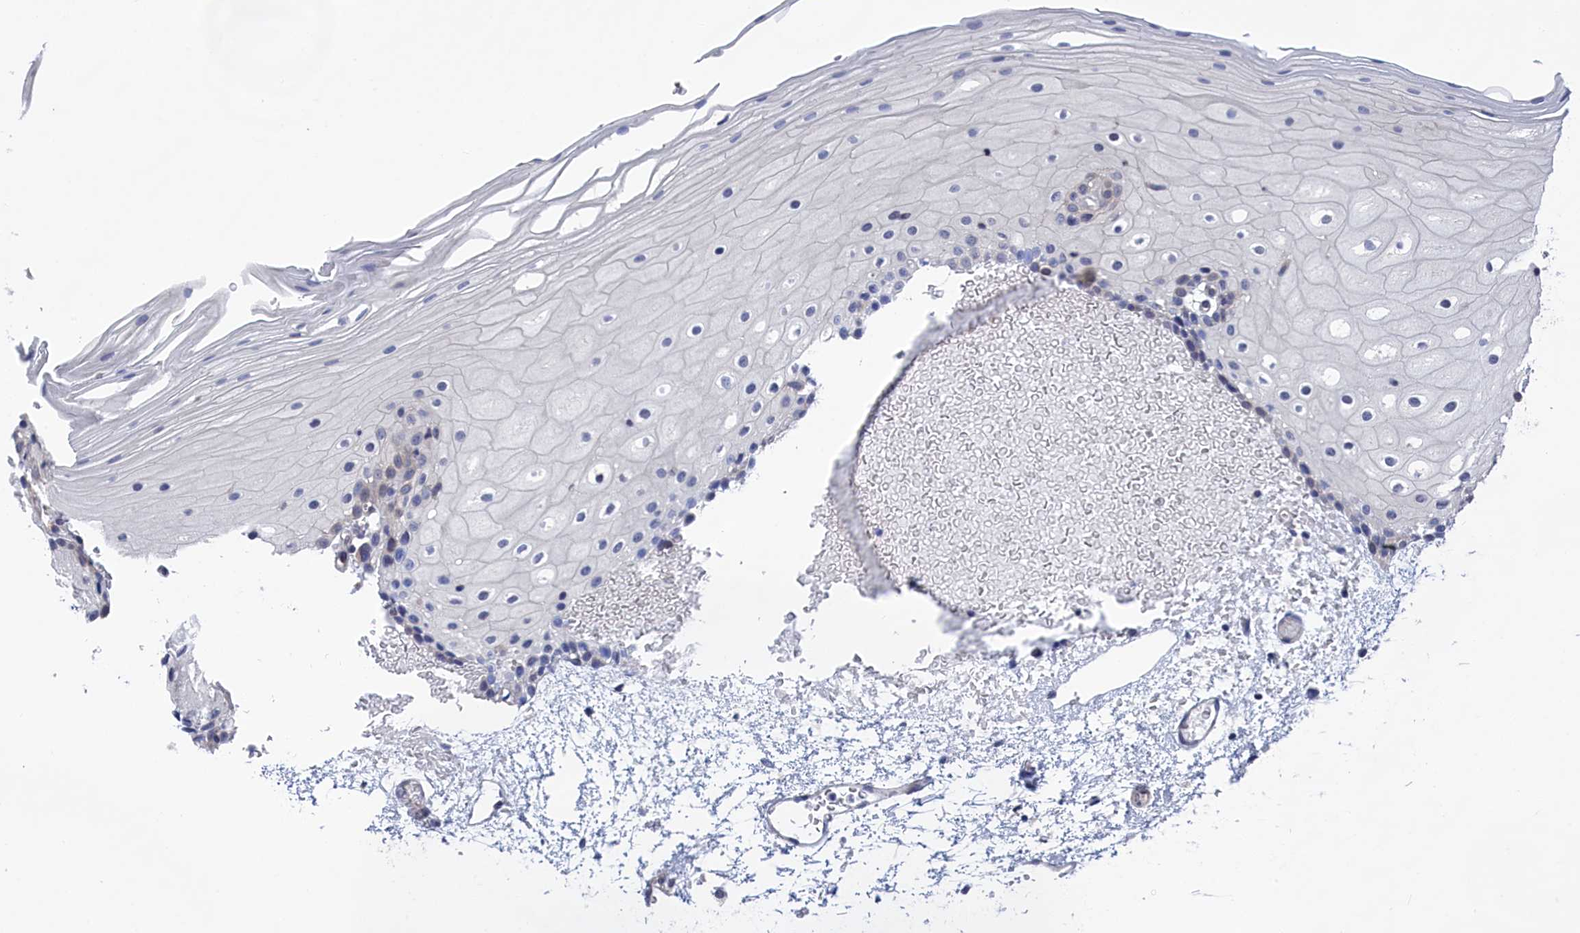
{"staining": {"intensity": "moderate", "quantity": "<25%", "location": "nuclear"}, "tissue": "oral mucosa", "cell_type": "Squamous epithelial cells", "image_type": "normal", "snomed": [{"axis": "morphology", "description": "Normal tissue, NOS"}, {"axis": "topography", "description": "Oral tissue"}], "caption": "Protein expression analysis of normal human oral mucosa reveals moderate nuclear positivity in approximately <25% of squamous epithelial cells.", "gene": "NUTF2", "patient": {"sex": "female", "age": 70}}